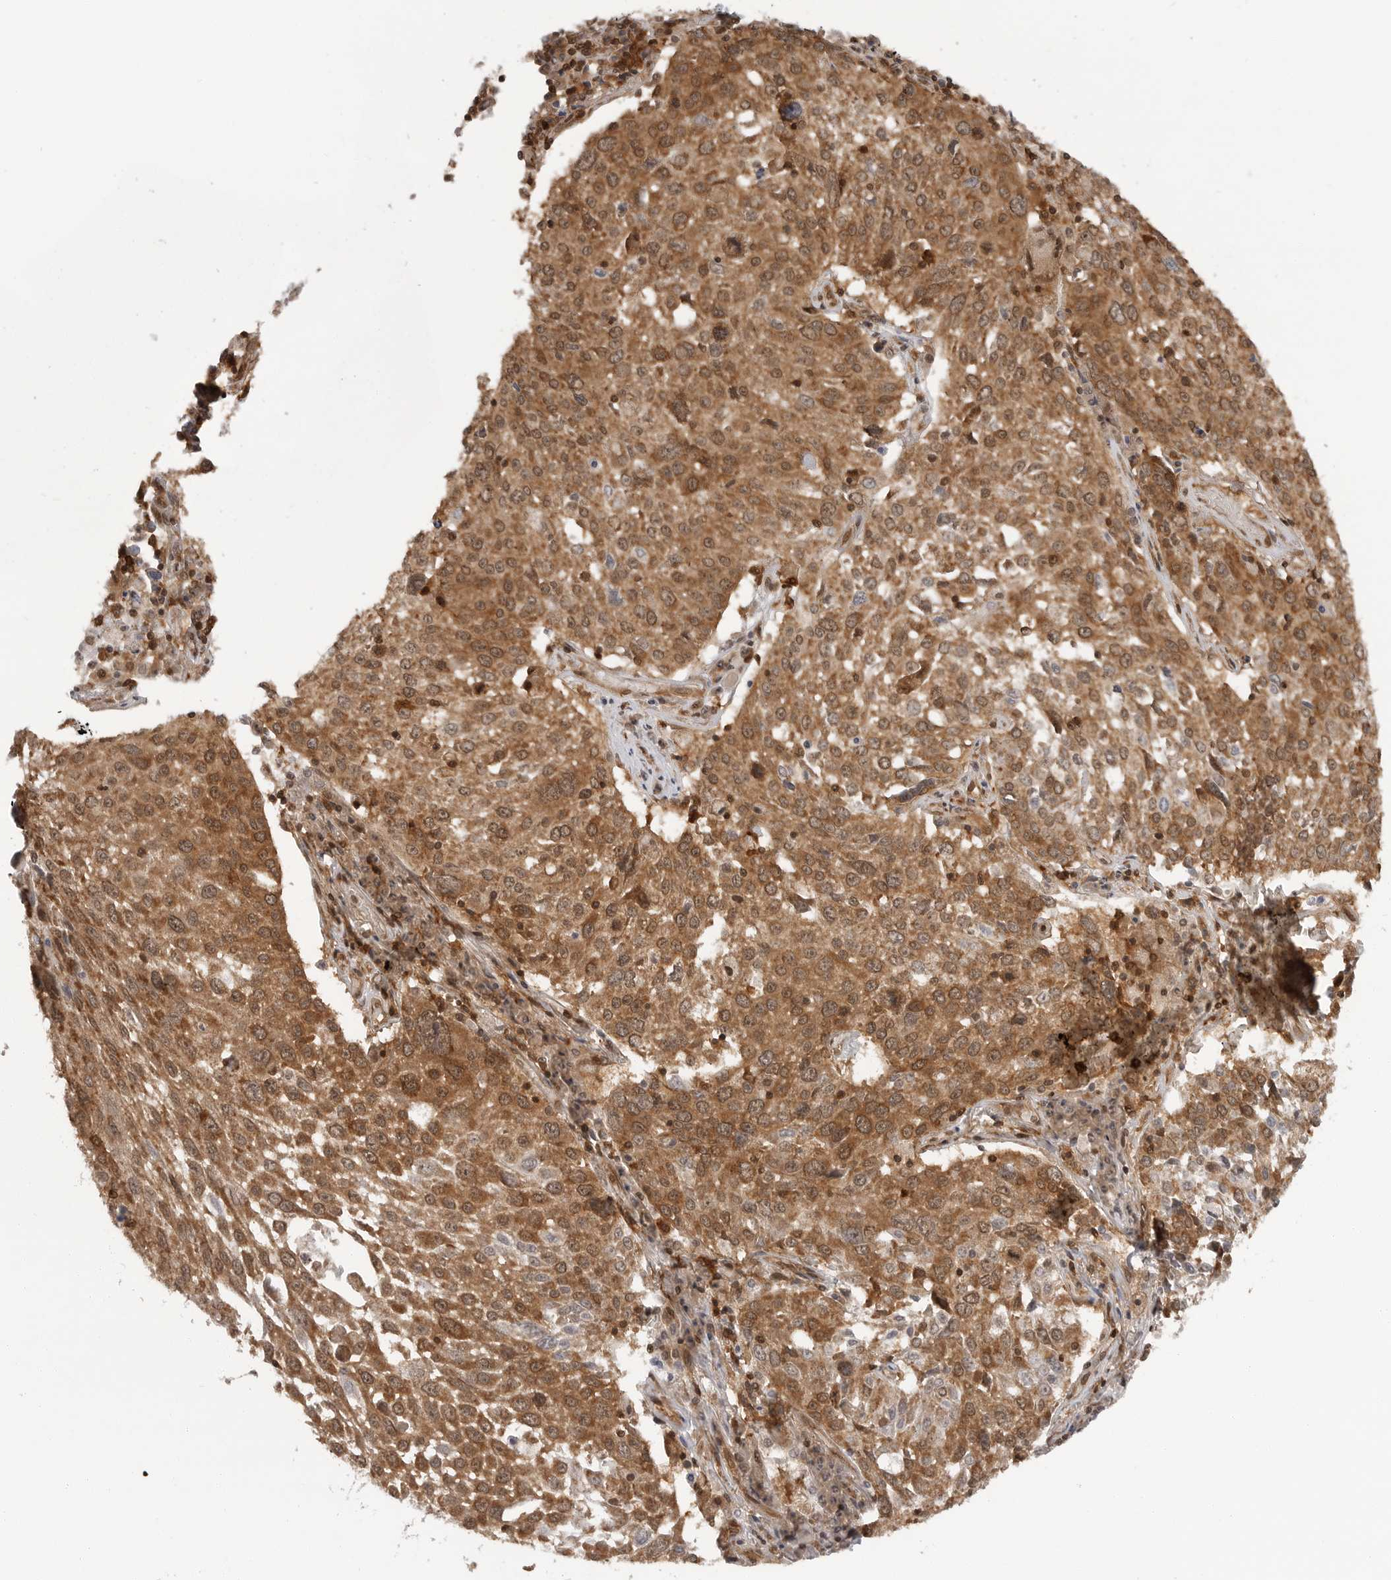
{"staining": {"intensity": "strong", "quantity": ">75%", "location": "cytoplasmic/membranous,nuclear"}, "tissue": "lung cancer", "cell_type": "Tumor cells", "image_type": "cancer", "snomed": [{"axis": "morphology", "description": "Squamous cell carcinoma, NOS"}, {"axis": "topography", "description": "Lung"}], "caption": "Protein staining reveals strong cytoplasmic/membranous and nuclear expression in approximately >75% of tumor cells in lung cancer. (Stains: DAB (3,3'-diaminobenzidine) in brown, nuclei in blue, Microscopy: brightfield microscopy at high magnification).", "gene": "SZRD1", "patient": {"sex": "male", "age": 65}}